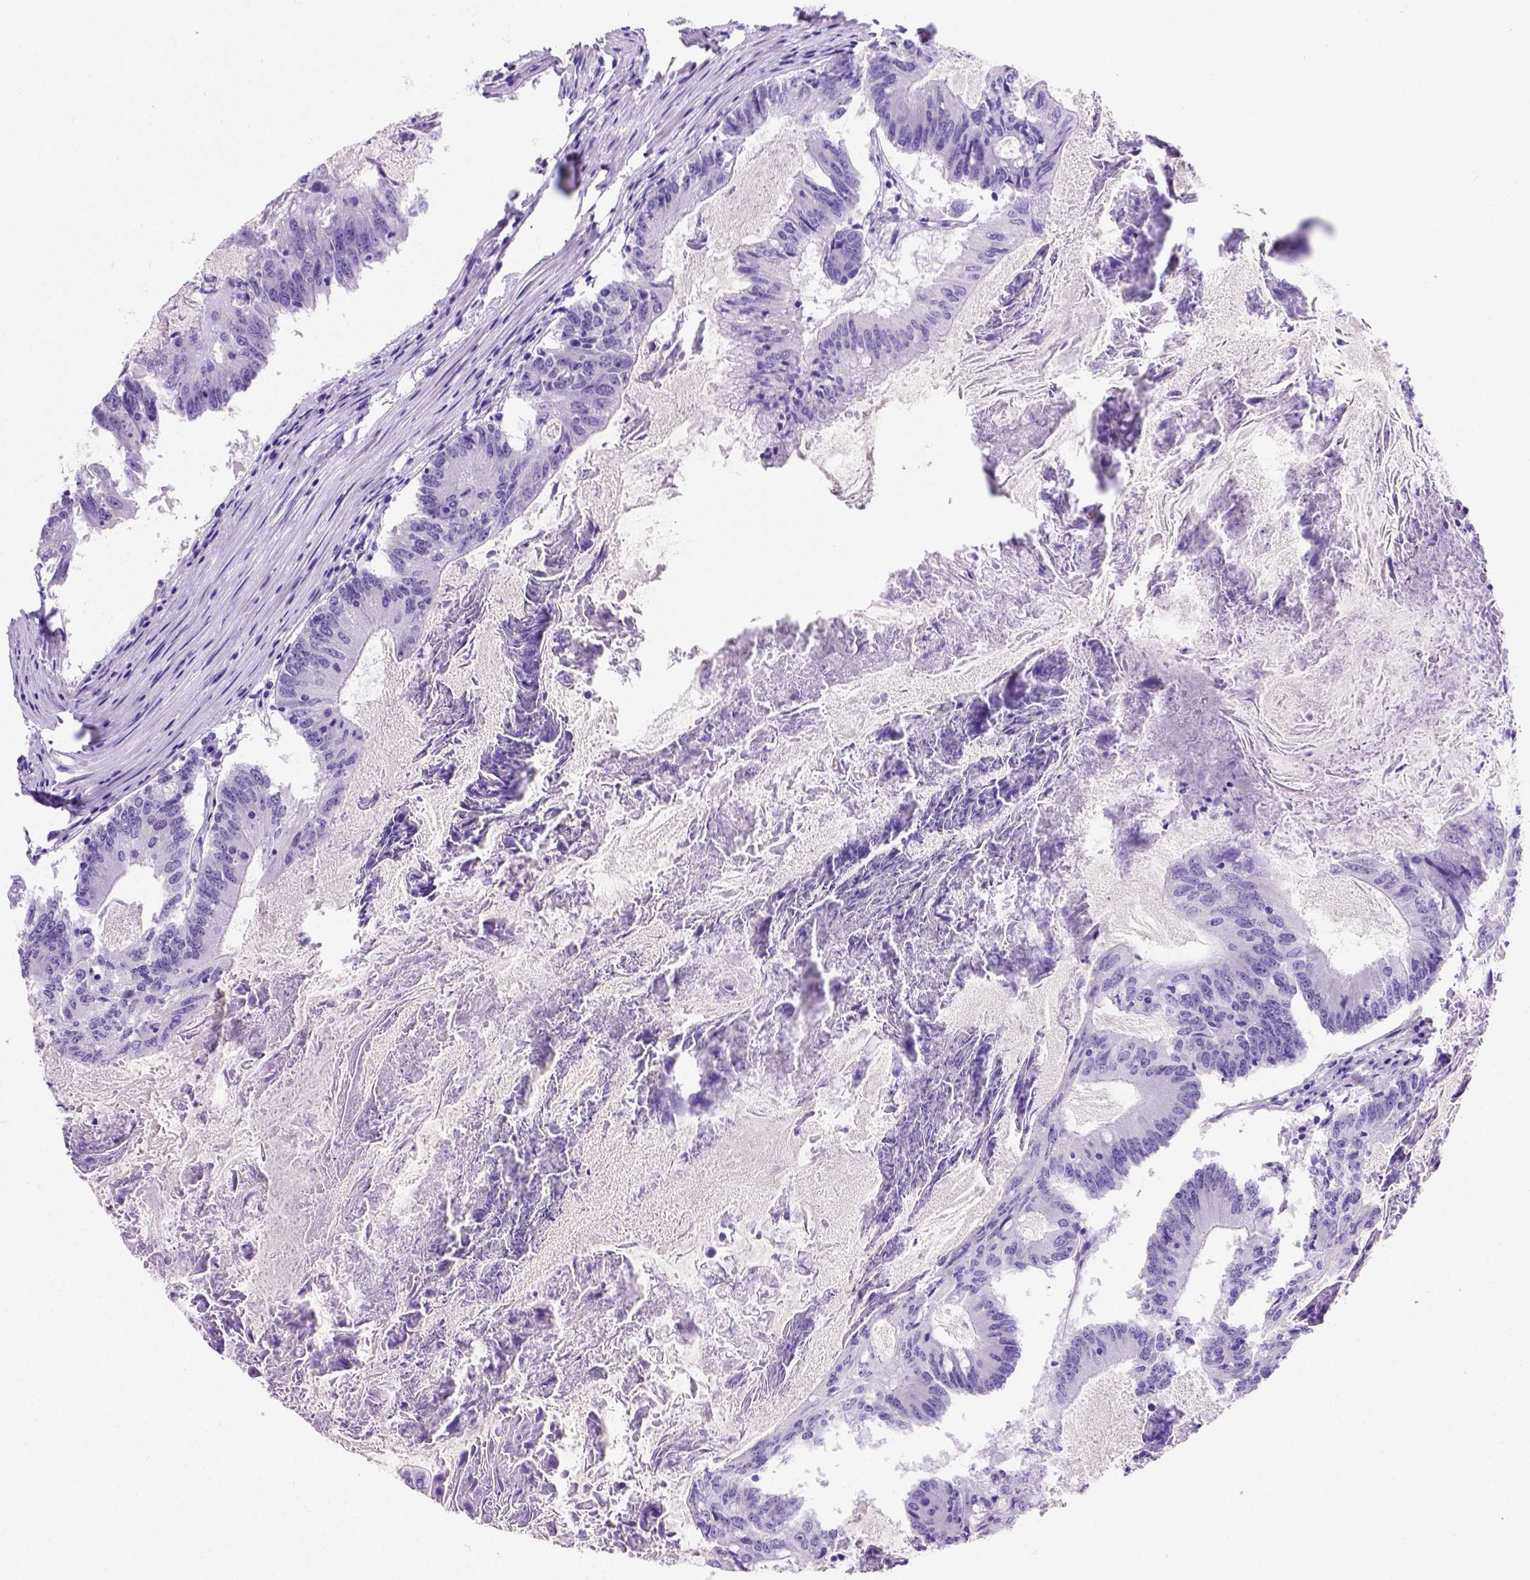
{"staining": {"intensity": "negative", "quantity": "none", "location": "none"}, "tissue": "colorectal cancer", "cell_type": "Tumor cells", "image_type": "cancer", "snomed": [{"axis": "morphology", "description": "Adenocarcinoma, NOS"}, {"axis": "topography", "description": "Colon"}], "caption": "Immunohistochemistry (IHC) image of neoplastic tissue: human colorectal adenocarcinoma stained with DAB shows no significant protein positivity in tumor cells. Brightfield microscopy of IHC stained with DAB (brown) and hematoxylin (blue), captured at high magnification.", "gene": "FOXI1", "patient": {"sex": "female", "age": 70}}